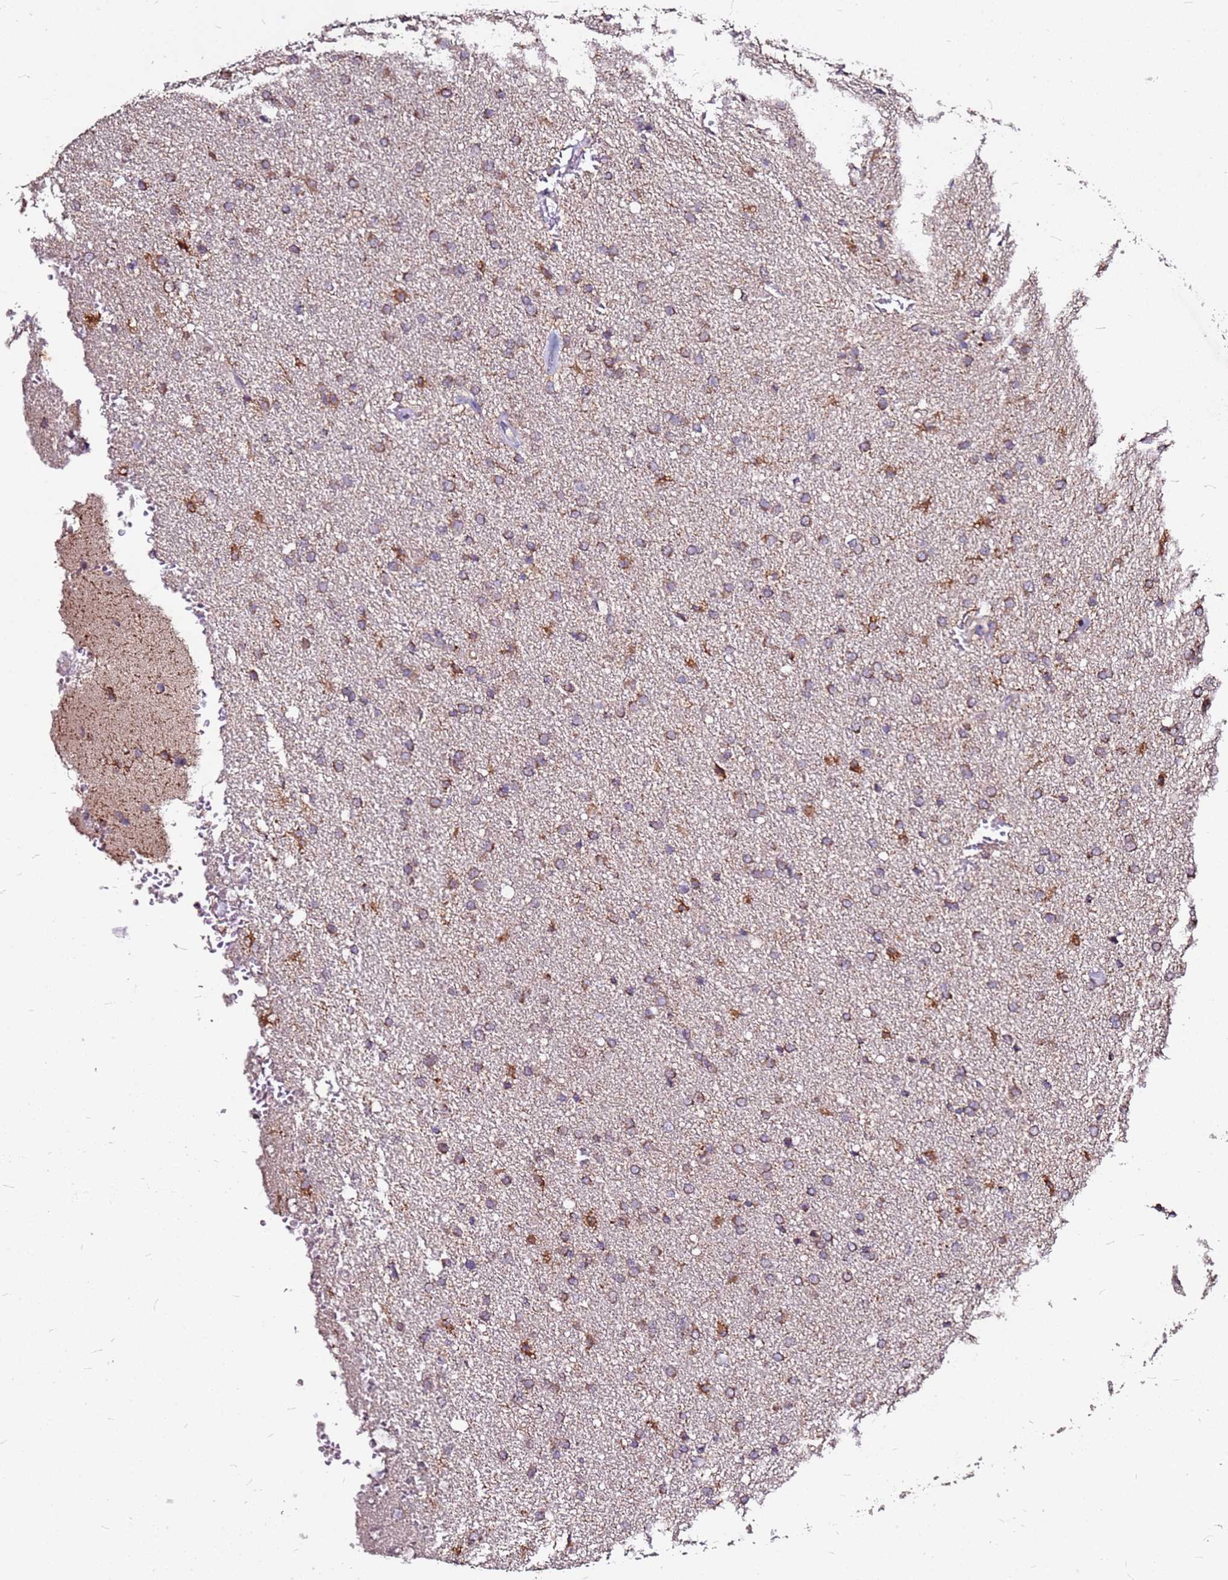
{"staining": {"intensity": "moderate", "quantity": ">75%", "location": "cytoplasmic/membranous"}, "tissue": "glioma", "cell_type": "Tumor cells", "image_type": "cancer", "snomed": [{"axis": "morphology", "description": "Glioma, malignant, High grade"}, {"axis": "topography", "description": "Brain"}], "caption": "Immunohistochemical staining of glioma demonstrates medium levels of moderate cytoplasmic/membranous positivity in approximately >75% of tumor cells. The staining was performed using DAB (3,3'-diaminobenzidine), with brown indicating positive protein expression. Nuclei are stained blue with hematoxylin.", "gene": "DCDC2C", "patient": {"sex": "male", "age": 72}}